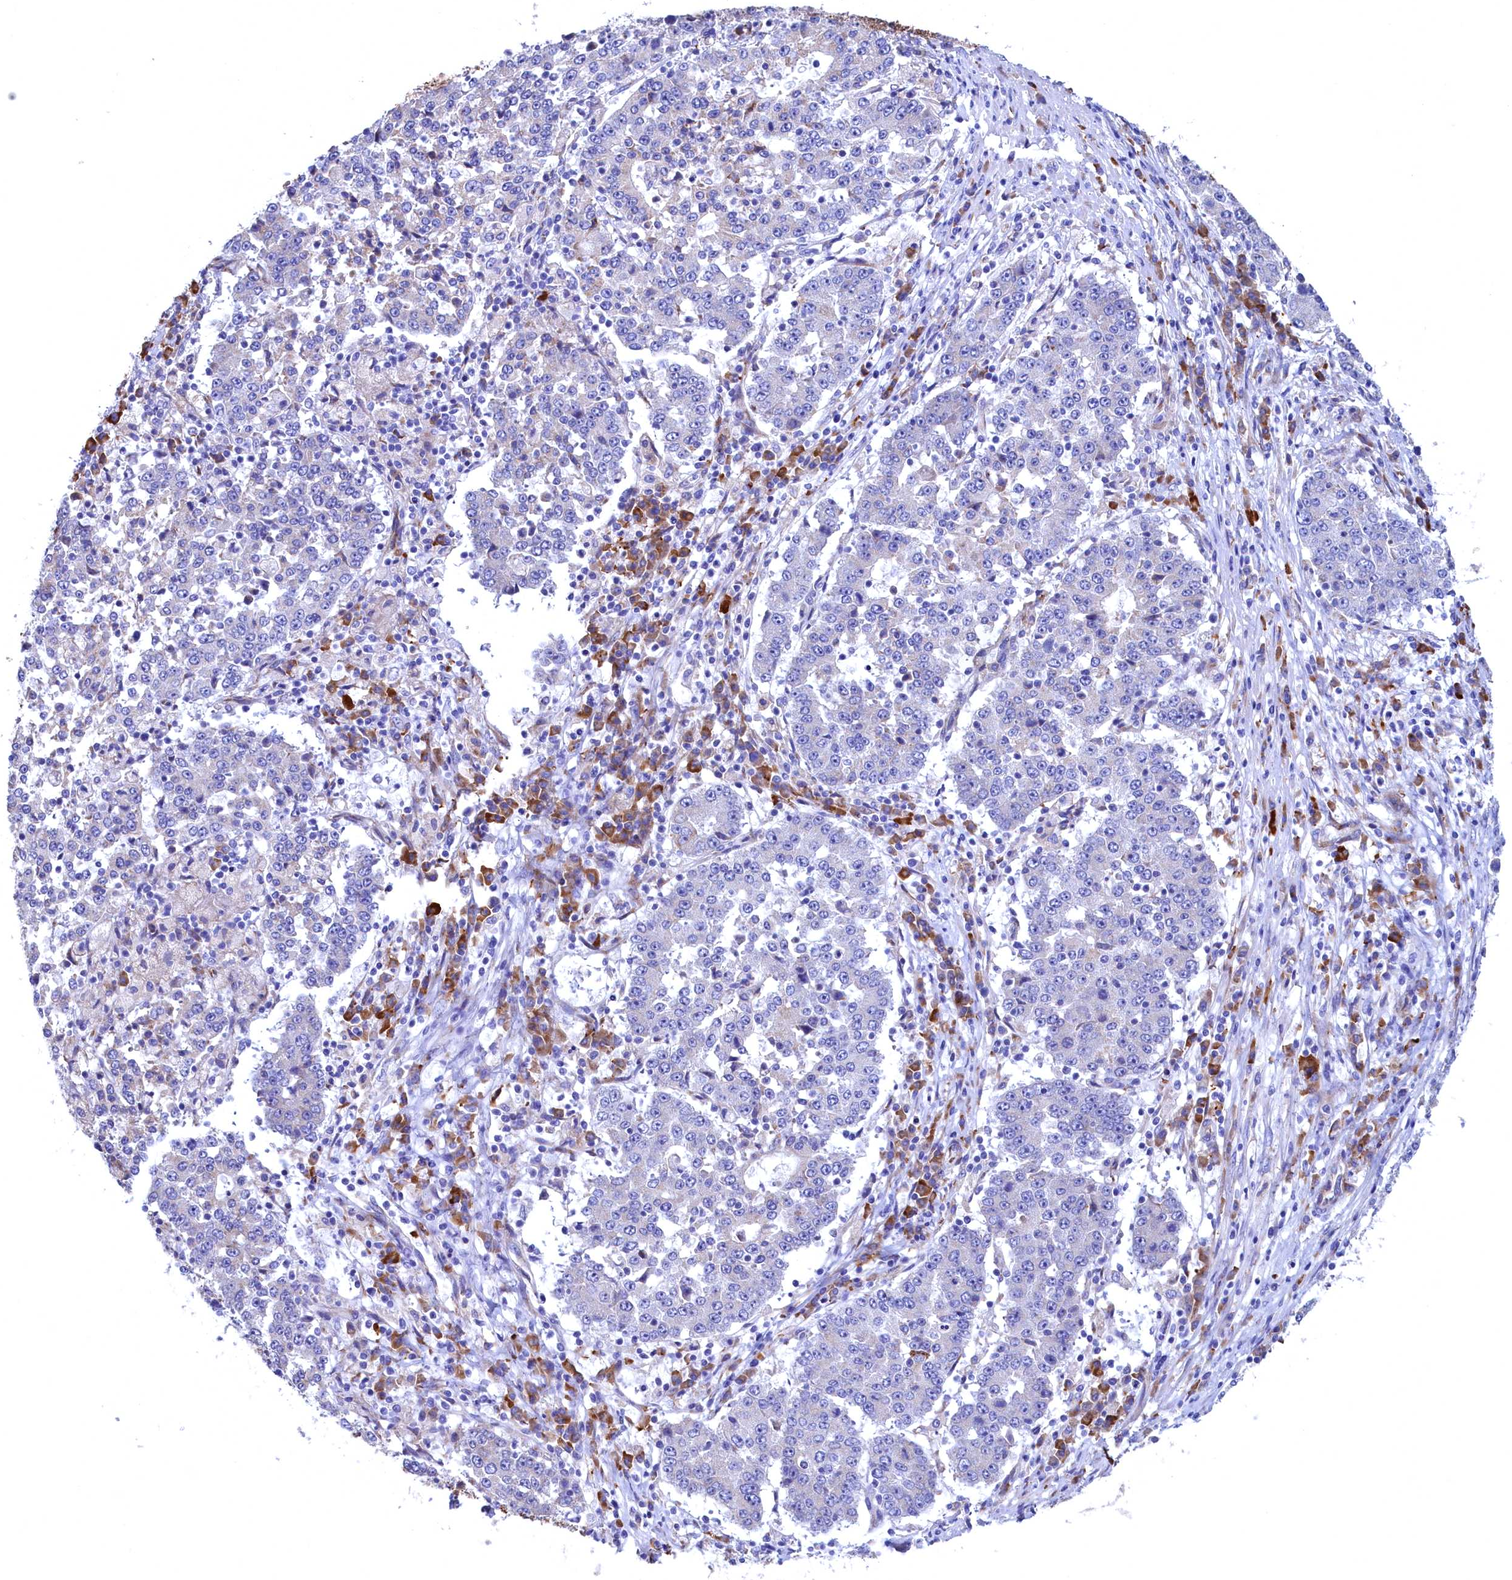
{"staining": {"intensity": "negative", "quantity": "none", "location": "none"}, "tissue": "stomach cancer", "cell_type": "Tumor cells", "image_type": "cancer", "snomed": [{"axis": "morphology", "description": "Adenocarcinoma, NOS"}, {"axis": "topography", "description": "Stomach"}], "caption": "Tumor cells are negative for protein expression in human stomach cancer (adenocarcinoma).", "gene": "CBLIF", "patient": {"sex": "male", "age": 59}}